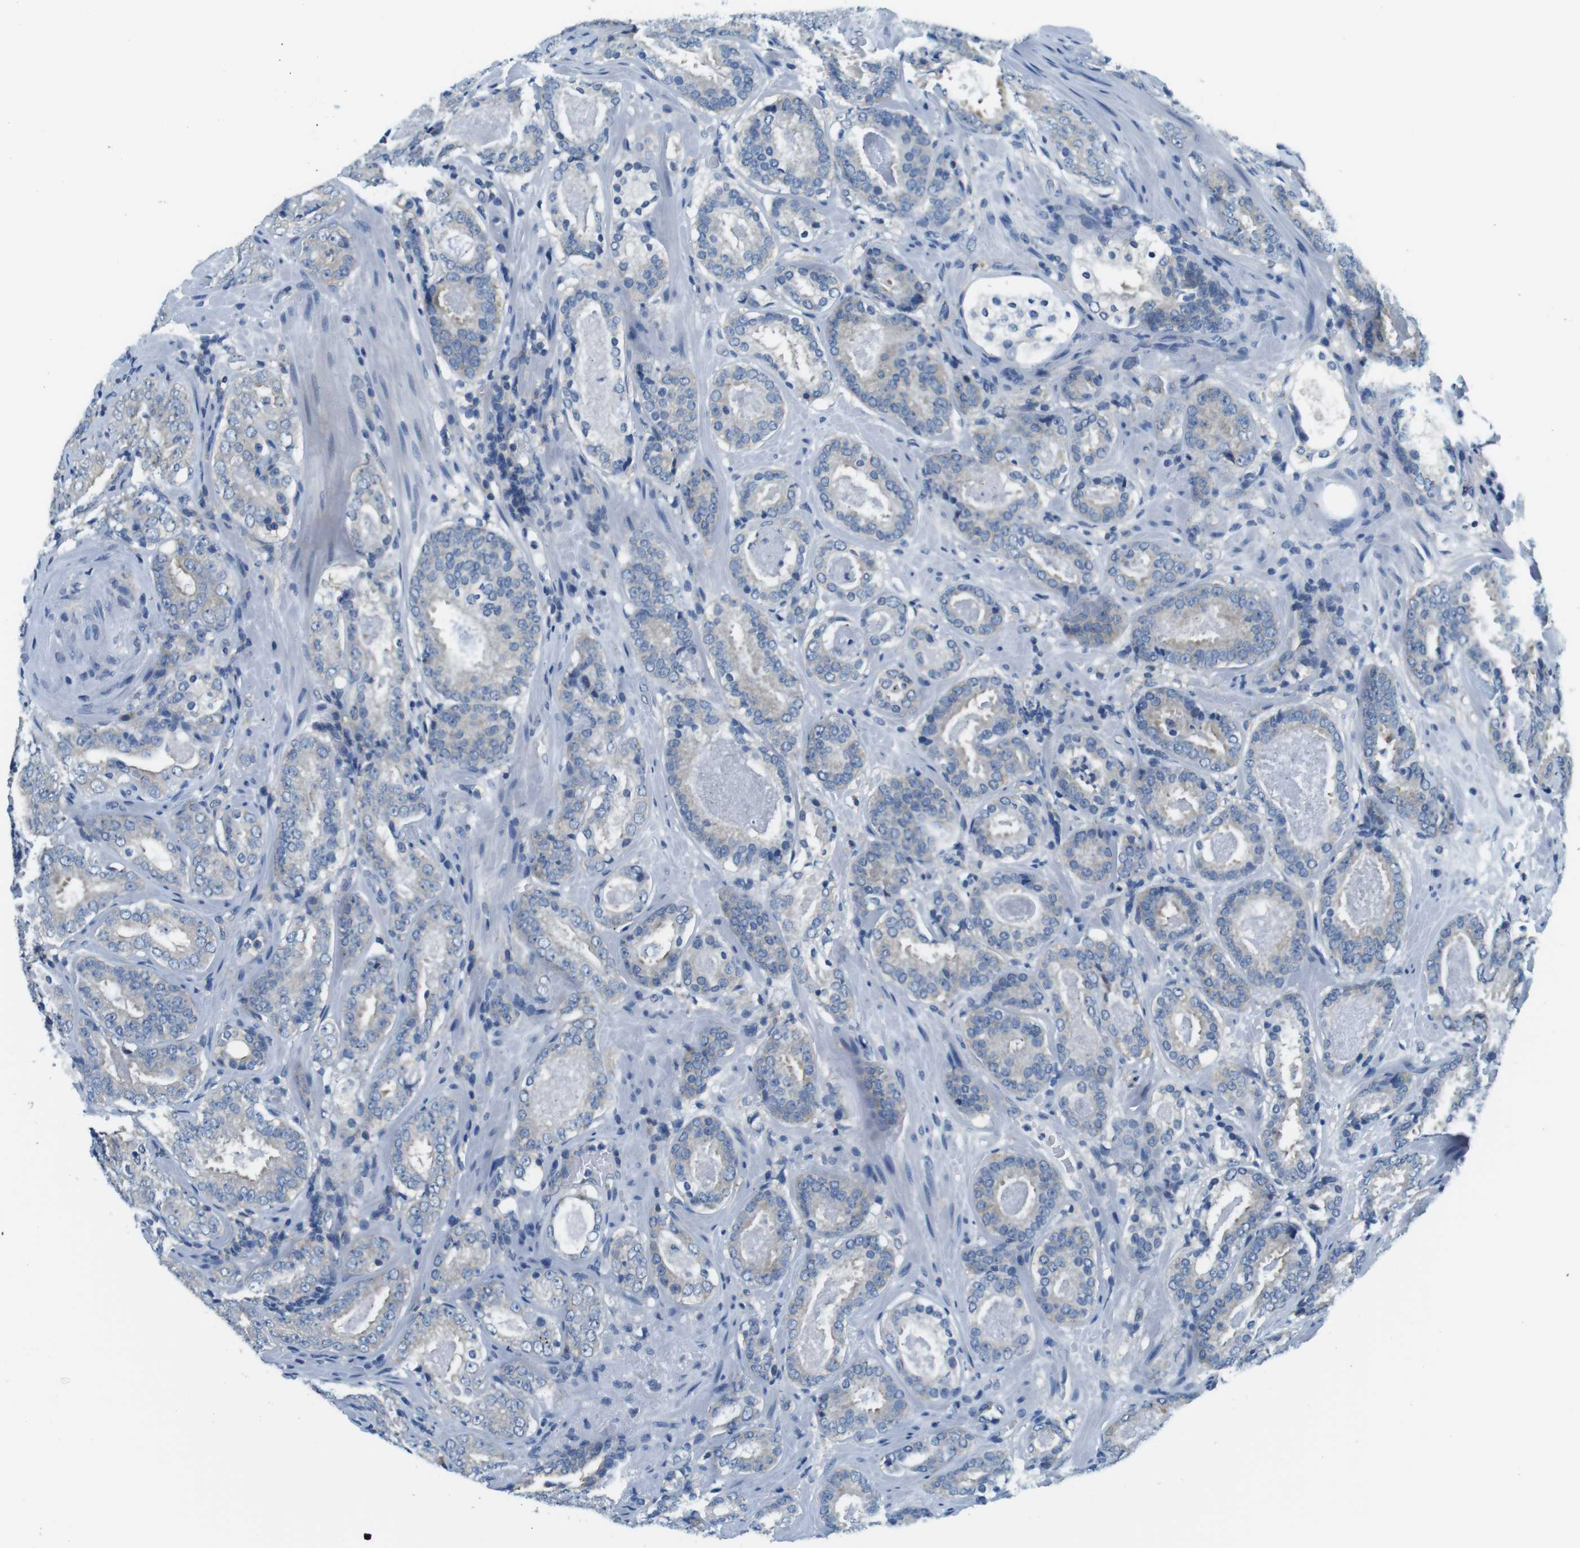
{"staining": {"intensity": "weak", "quantity": "25%-75%", "location": "cytoplasmic/membranous"}, "tissue": "prostate cancer", "cell_type": "Tumor cells", "image_type": "cancer", "snomed": [{"axis": "morphology", "description": "Adenocarcinoma, Low grade"}, {"axis": "topography", "description": "Prostate"}], "caption": "Tumor cells reveal low levels of weak cytoplasmic/membranous staining in about 25%-75% of cells in adenocarcinoma (low-grade) (prostate).", "gene": "EIF2B5", "patient": {"sex": "male", "age": 69}}